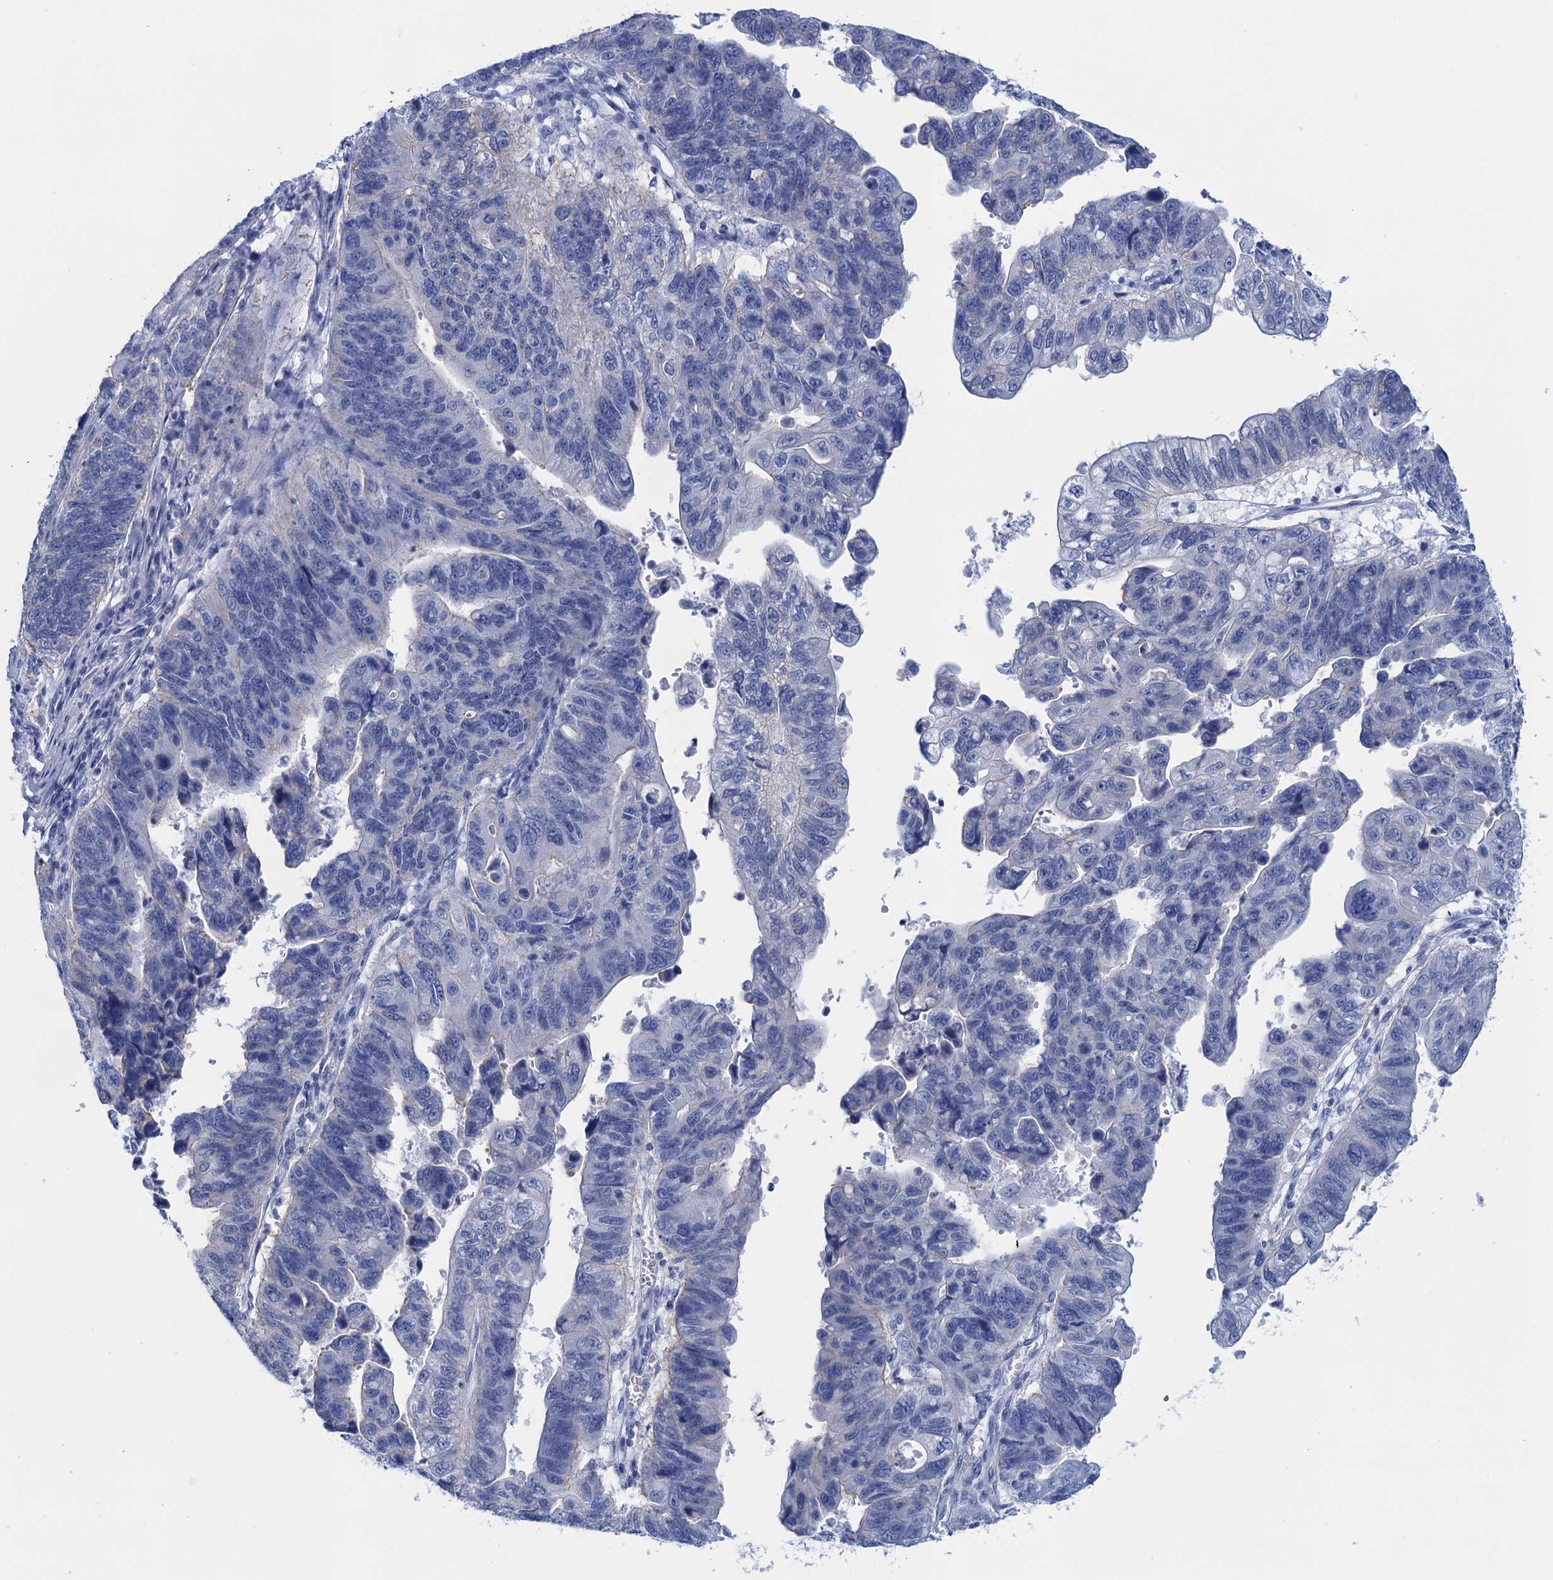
{"staining": {"intensity": "negative", "quantity": "none", "location": "none"}, "tissue": "stomach cancer", "cell_type": "Tumor cells", "image_type": "cancer", "snomed": [{"axis": "morphology", "description": "Adenocarcinoma, NOS"}, {"axis": "topography", "description": "Stomach"}], "caption": "Immunohistochemistry (IHC) histopathology image of neoplastic tissue: human stomach cancer (adenocarcinoma) stained with DAB (3,3'-diaminobenzidine) reveals no significant protein expression in tumor cells. Brightfield microscopy of immunohistochemistry (IHC) stained with DAB (brown) and hematoxylin (blue), captured at high magnification.", "gene": "CALML5", "patient": {"sex": "male", "age": 59}}